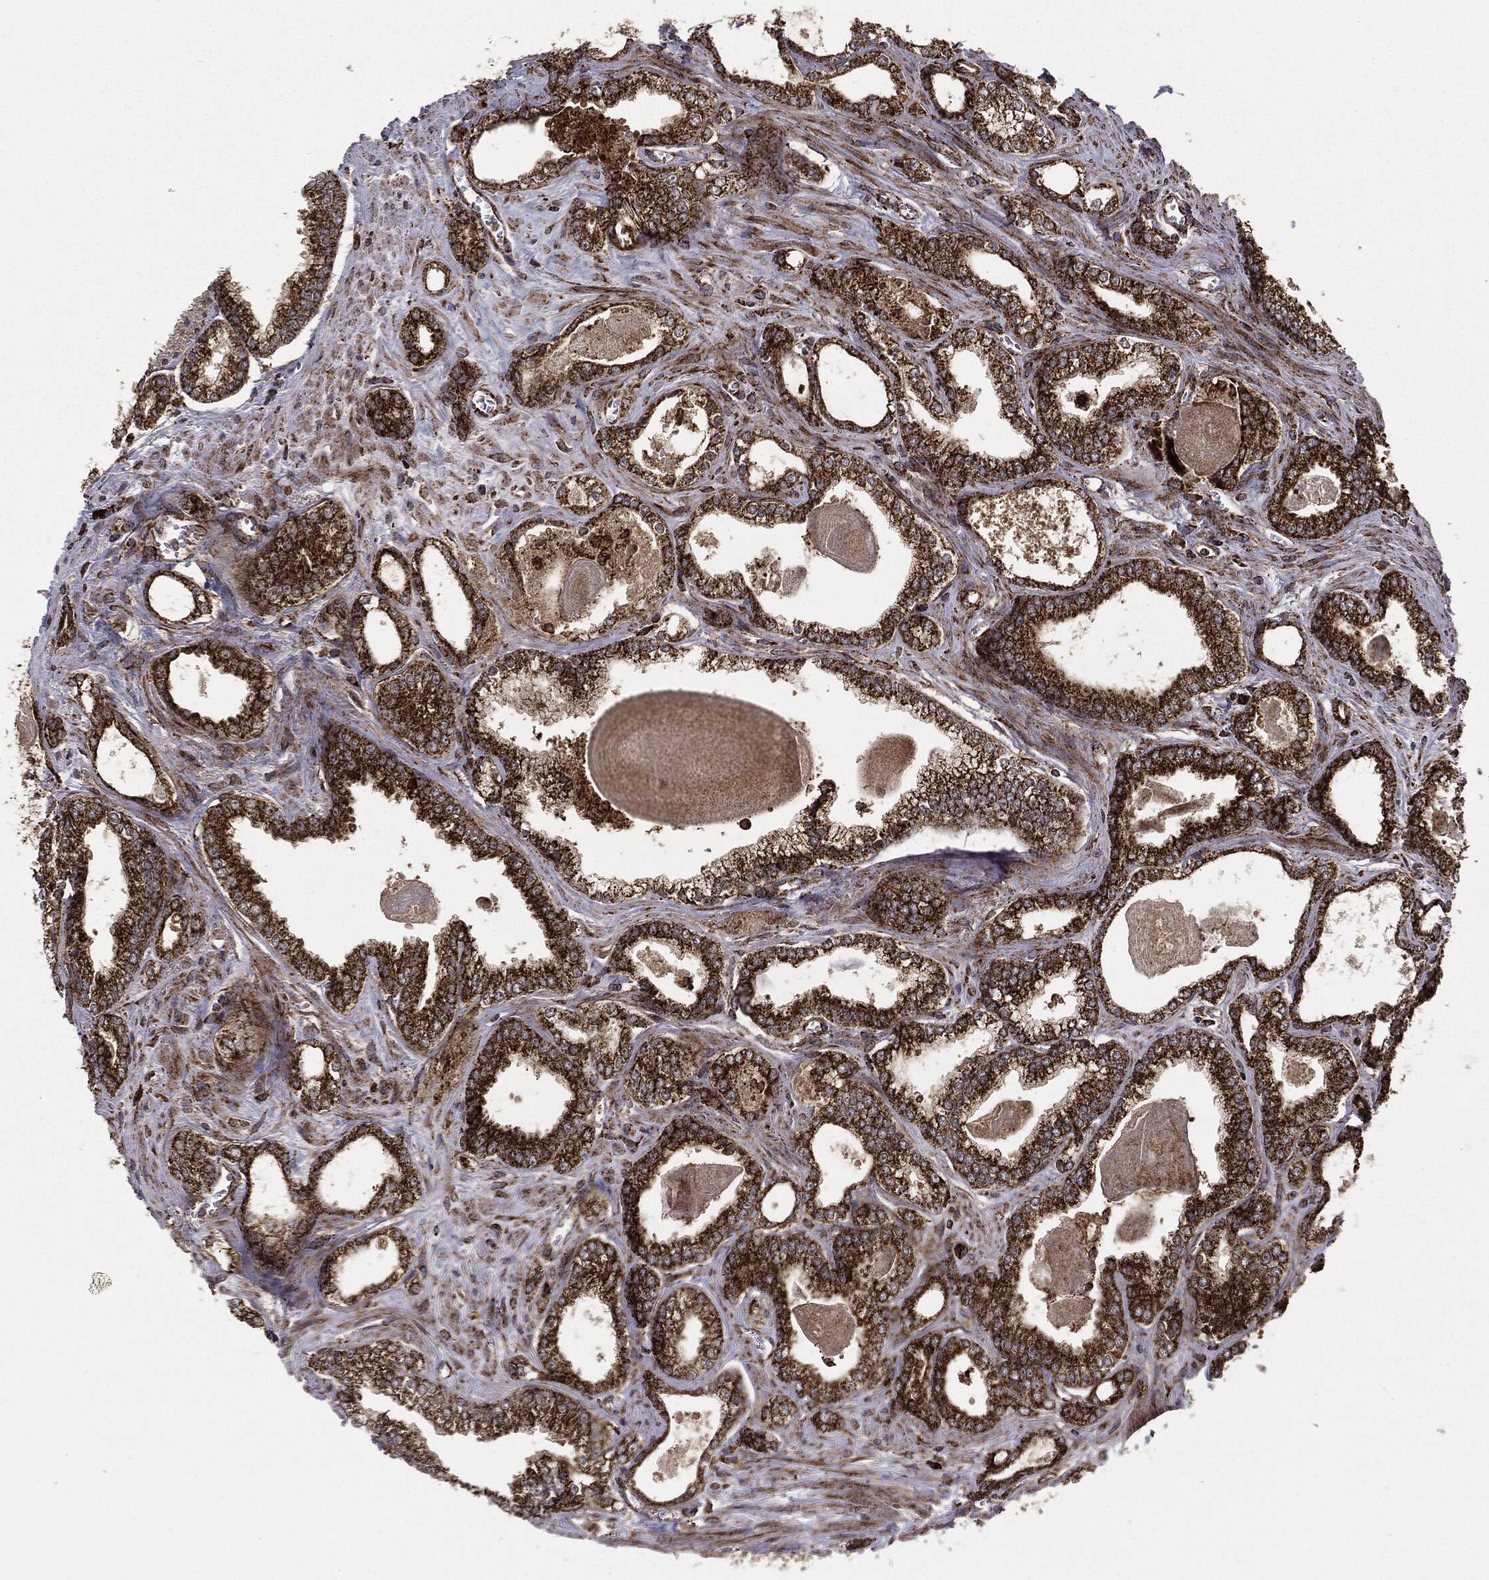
{"staining": {"intensity": "strong", "quantity": ">75%", "location": "cytoplasmic/membranous"}, "tissue": "prostate cancer", "cell_type": "Tumor cells", "image_type": "cancer", "snomed": [{"axis": "morphology", "description": "Adenocarcinoma, Medium grade"}, {"axis": "topography", "description": "Prostate"}], "caption": "Immunohistochemical staining of prostate cancer exhibits strong cytoplasmic/membranous protein staining in about >75% of tumor cells.", "gene": "MAP2K1", "patient": {"sex": "male", "age": 71}}